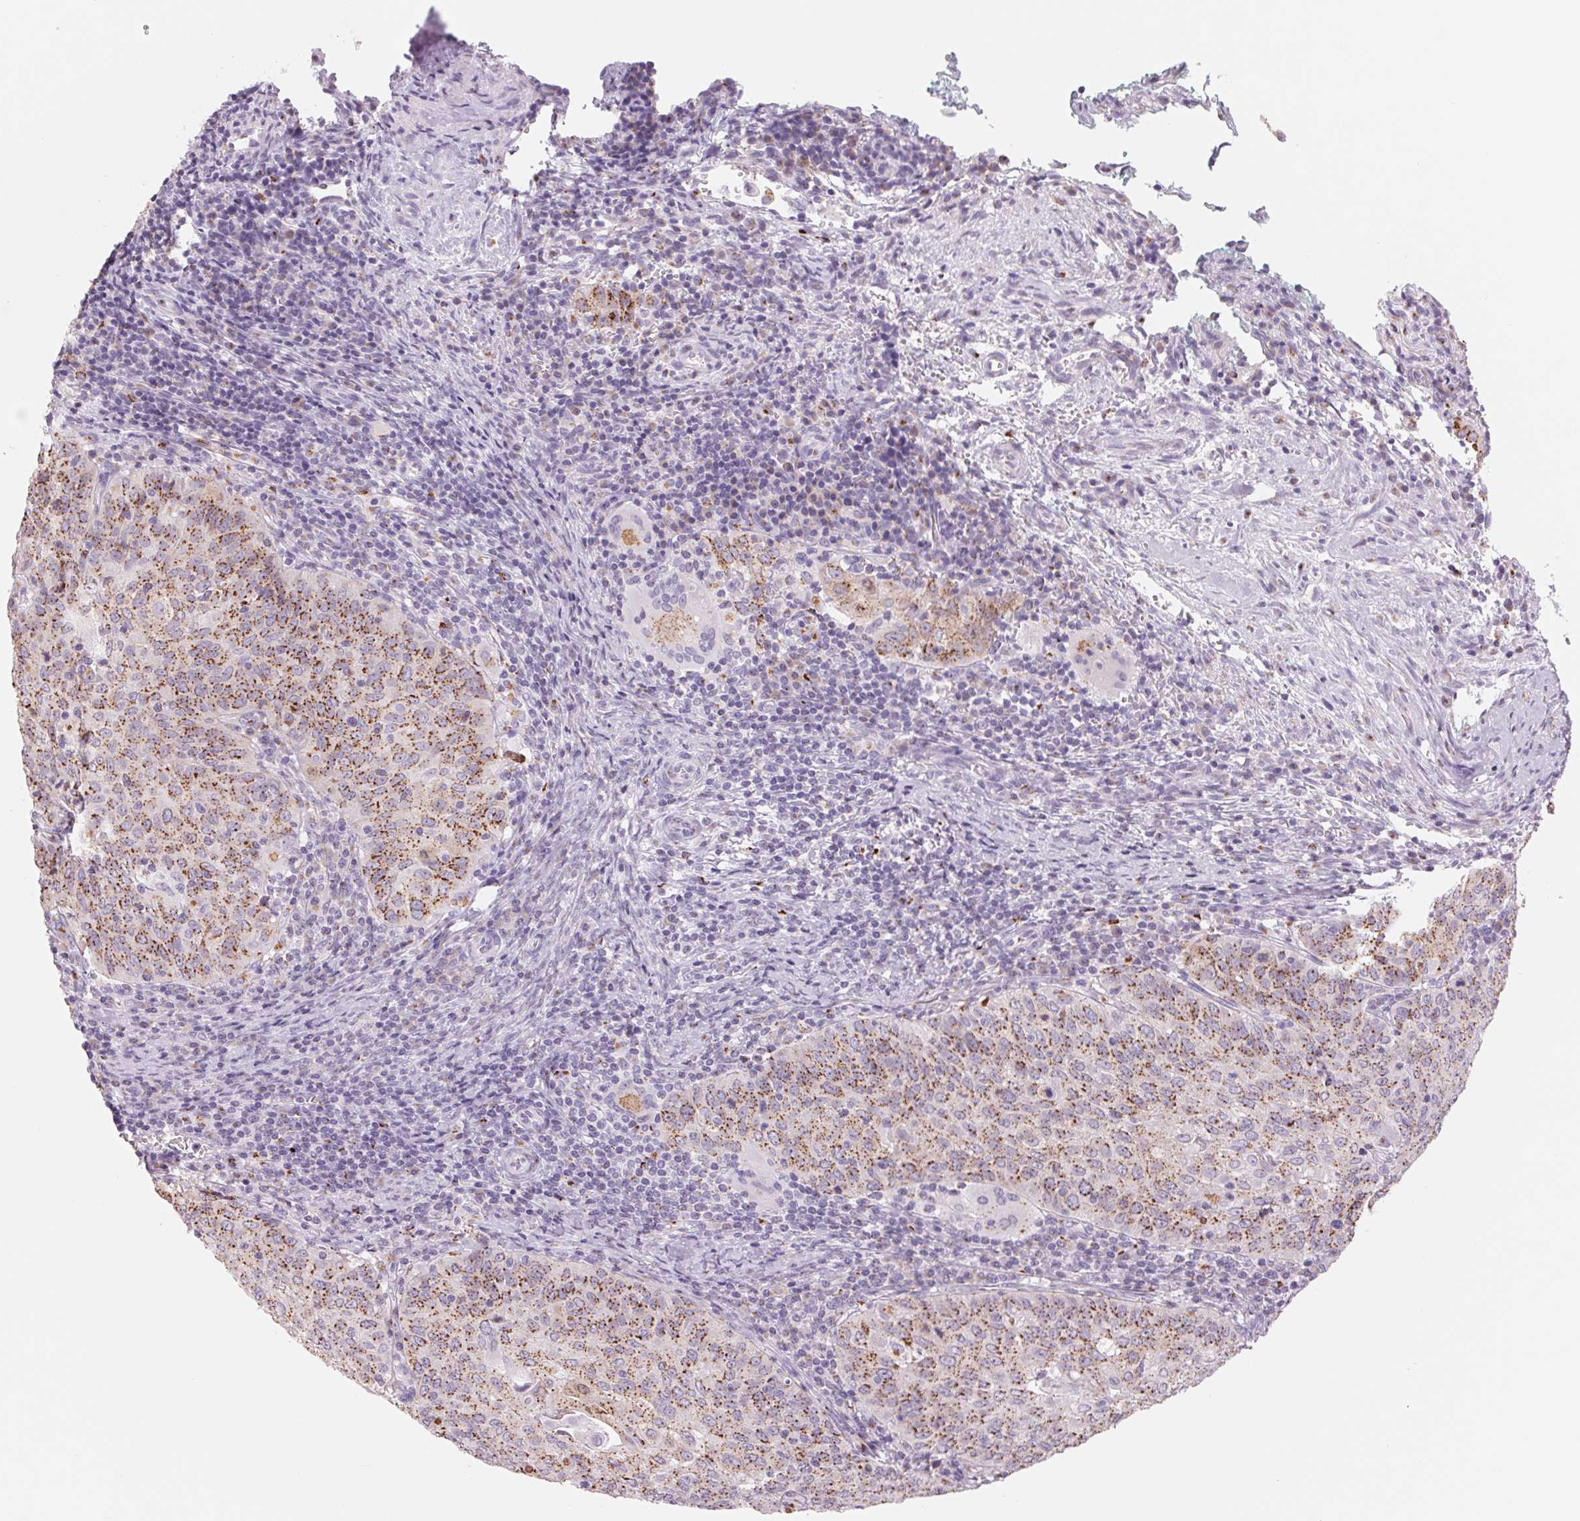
{"staining": {"intensity": "moderate", "quantity": ">75%", "location": "cytoplasmic/membranous"}, "tissue": "cervical cancer", "cell_type": "Tumor cells", "image_type": "cancer", "snomed": [{"axis": "morphology", "description": "Squamous cell carcinoma, NOS"}, {"axis": "topography", "description": "Cervix"}], "caption": "DAB immunohistochemical staining of squamous cell carcinoma (cervical) shows moderate cytoplasmic/membranous protein staining in about >75% of tumor cells.", "gene": "GALNT7", "patient": {"sex": "female", "age": 65}}